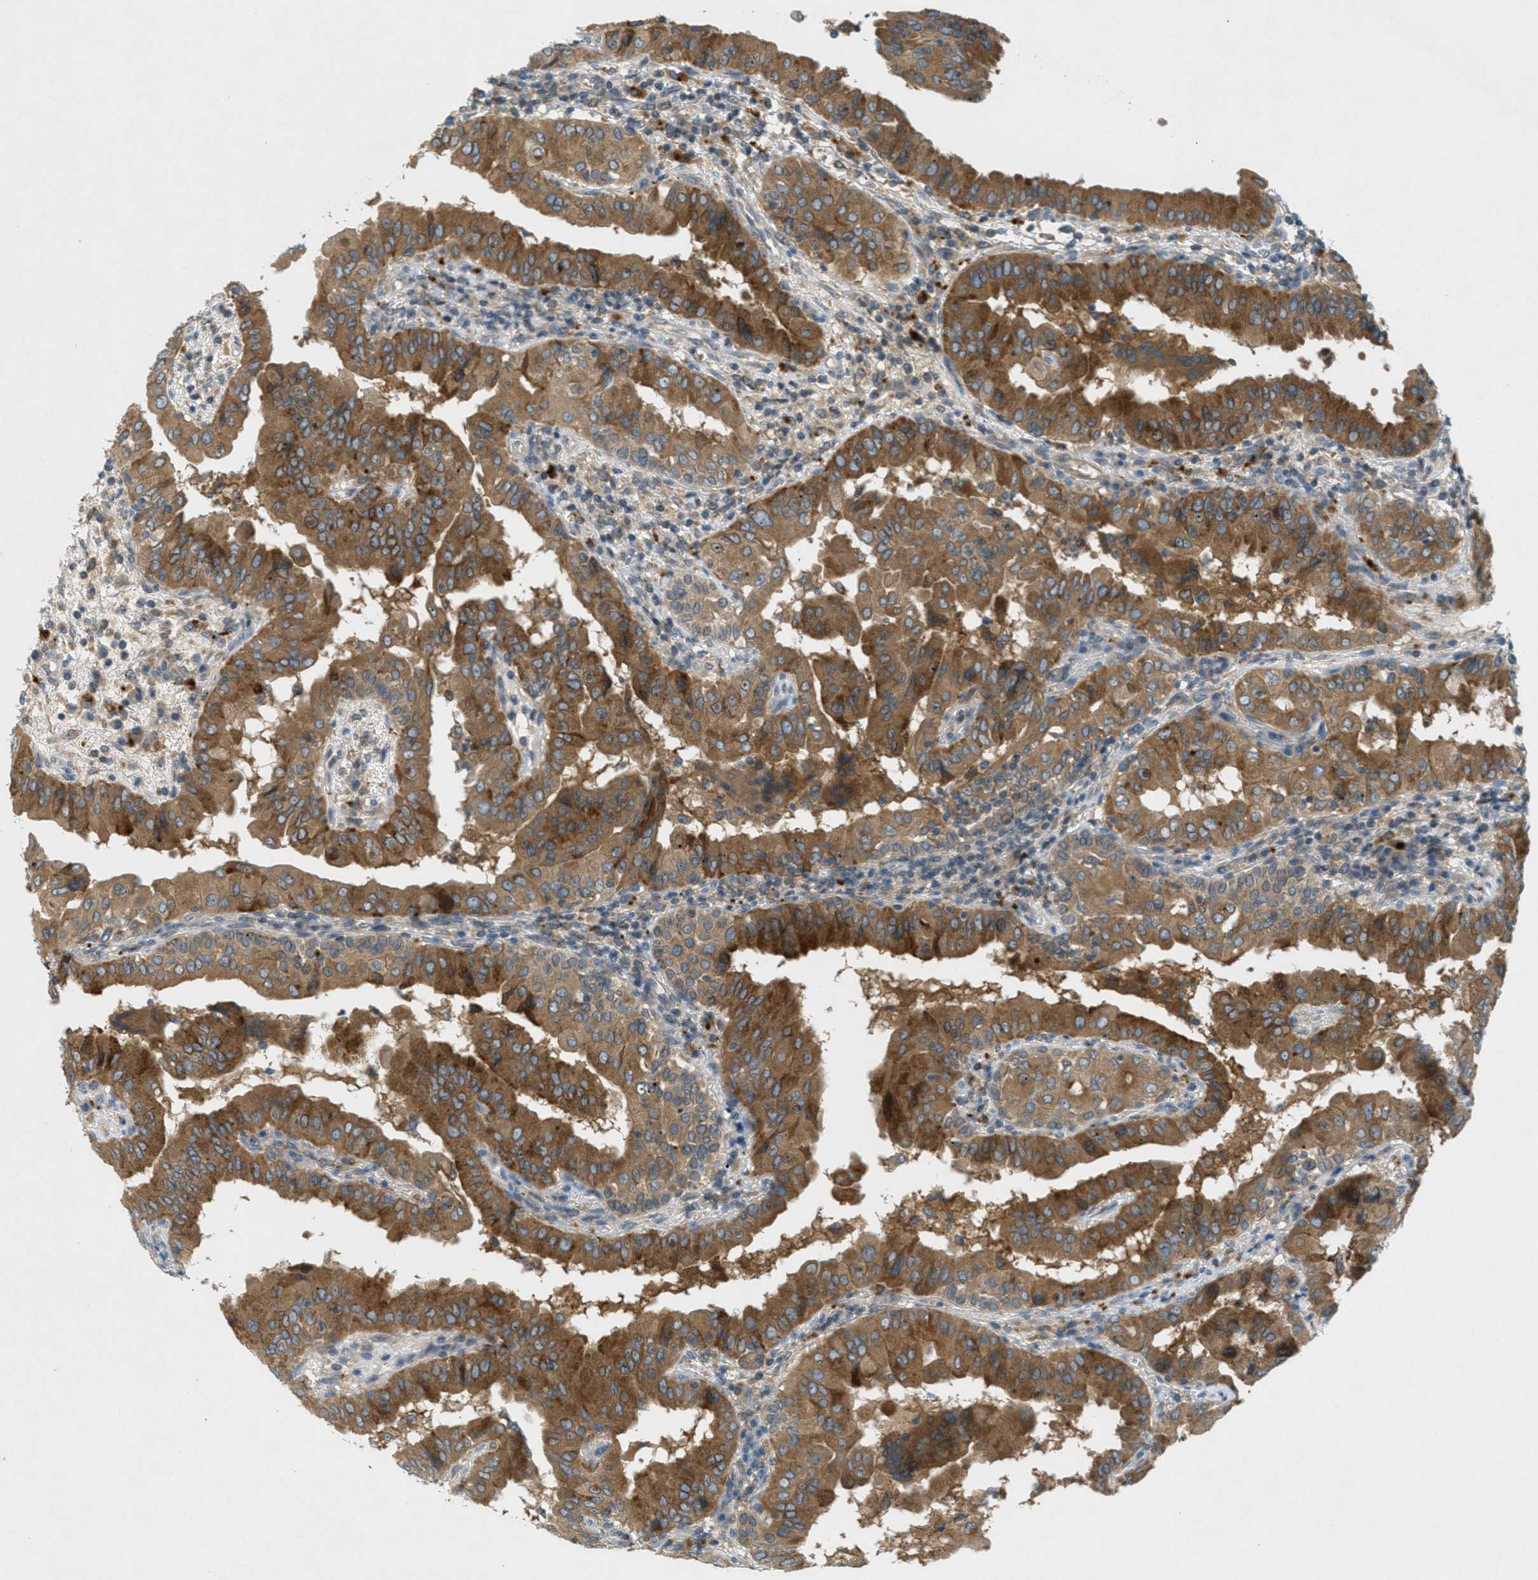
{"staining": {"intensity": "strong", "quantity": ">75%", "location": "cytoplasmic/membranous"}, "tissue": "thyroid cancer", "cell_type": "Tumor cells", "image_type": "cancer", "snomed": [{"axis": "morphology", "description": "Papillary adenocarcinoma, NOS"}, {"axis": "topography", "description": "Thyroid gland"}], "caption": "Immunohistochemical staining of human thyroid cancer demonstrates high levels of strong cytoplasmic/membranous staining in approximately >75% of tumor cells. The staining was performed using DAB, with brown indicating positive protein expression. Nuclei are stained blue with hematoxylin.", "gene": "SIGMAR1", "patient": {"sex": "male", "age": 33}}